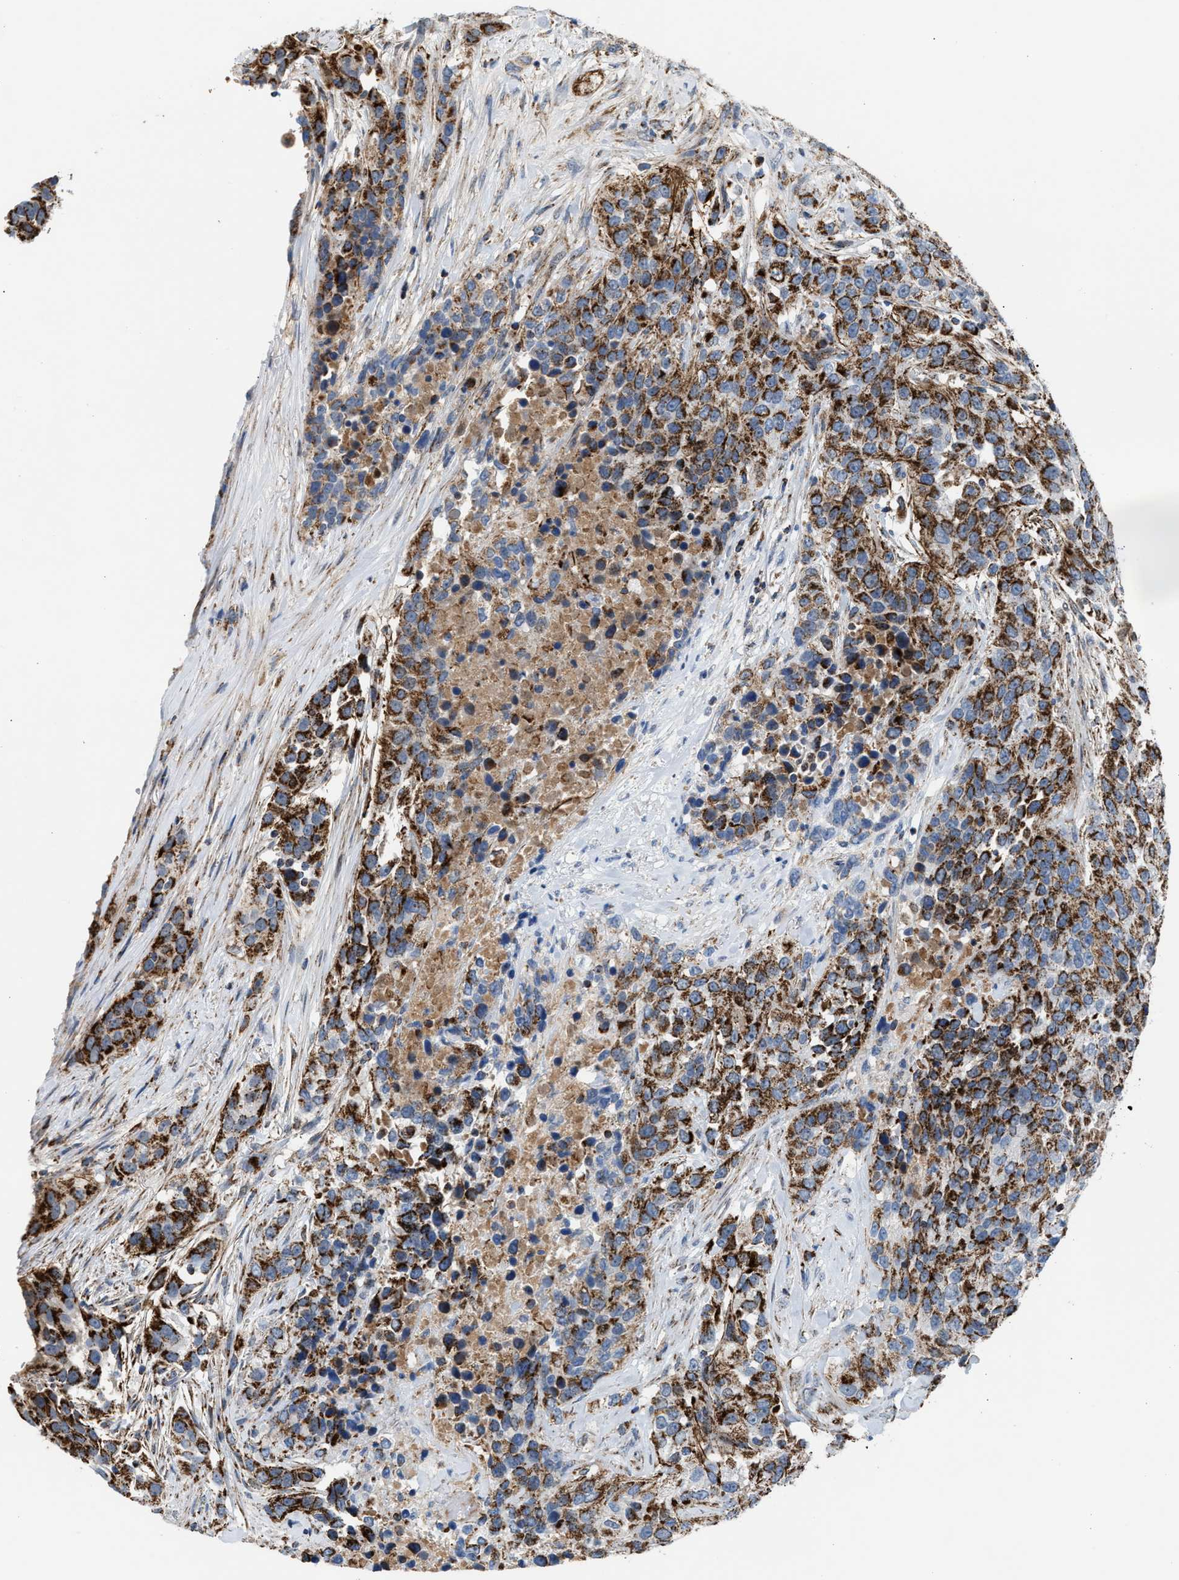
{"staining": {"intensity": "moderate", "quantity": ">75%", "location": "cytoplasmic/membranous"}, "tissue": "urothelial cancer", "cell_type": "Tumor cells", "image_type": "cancer", "snomed": [{"axis": "morphology", "description": "Urothelial carcinoma, High grade"}, {"axis": "topography", "description": "Urinary bladder"}], "caption": "Moderate cytoplasmic/membranous staining for a protein is identified in about >75% of tumor cells of urothelial carcinoma (high-grade) using IHC.", "gene": "PMPCA", "patient": {"sex": "female", "age": 80}}